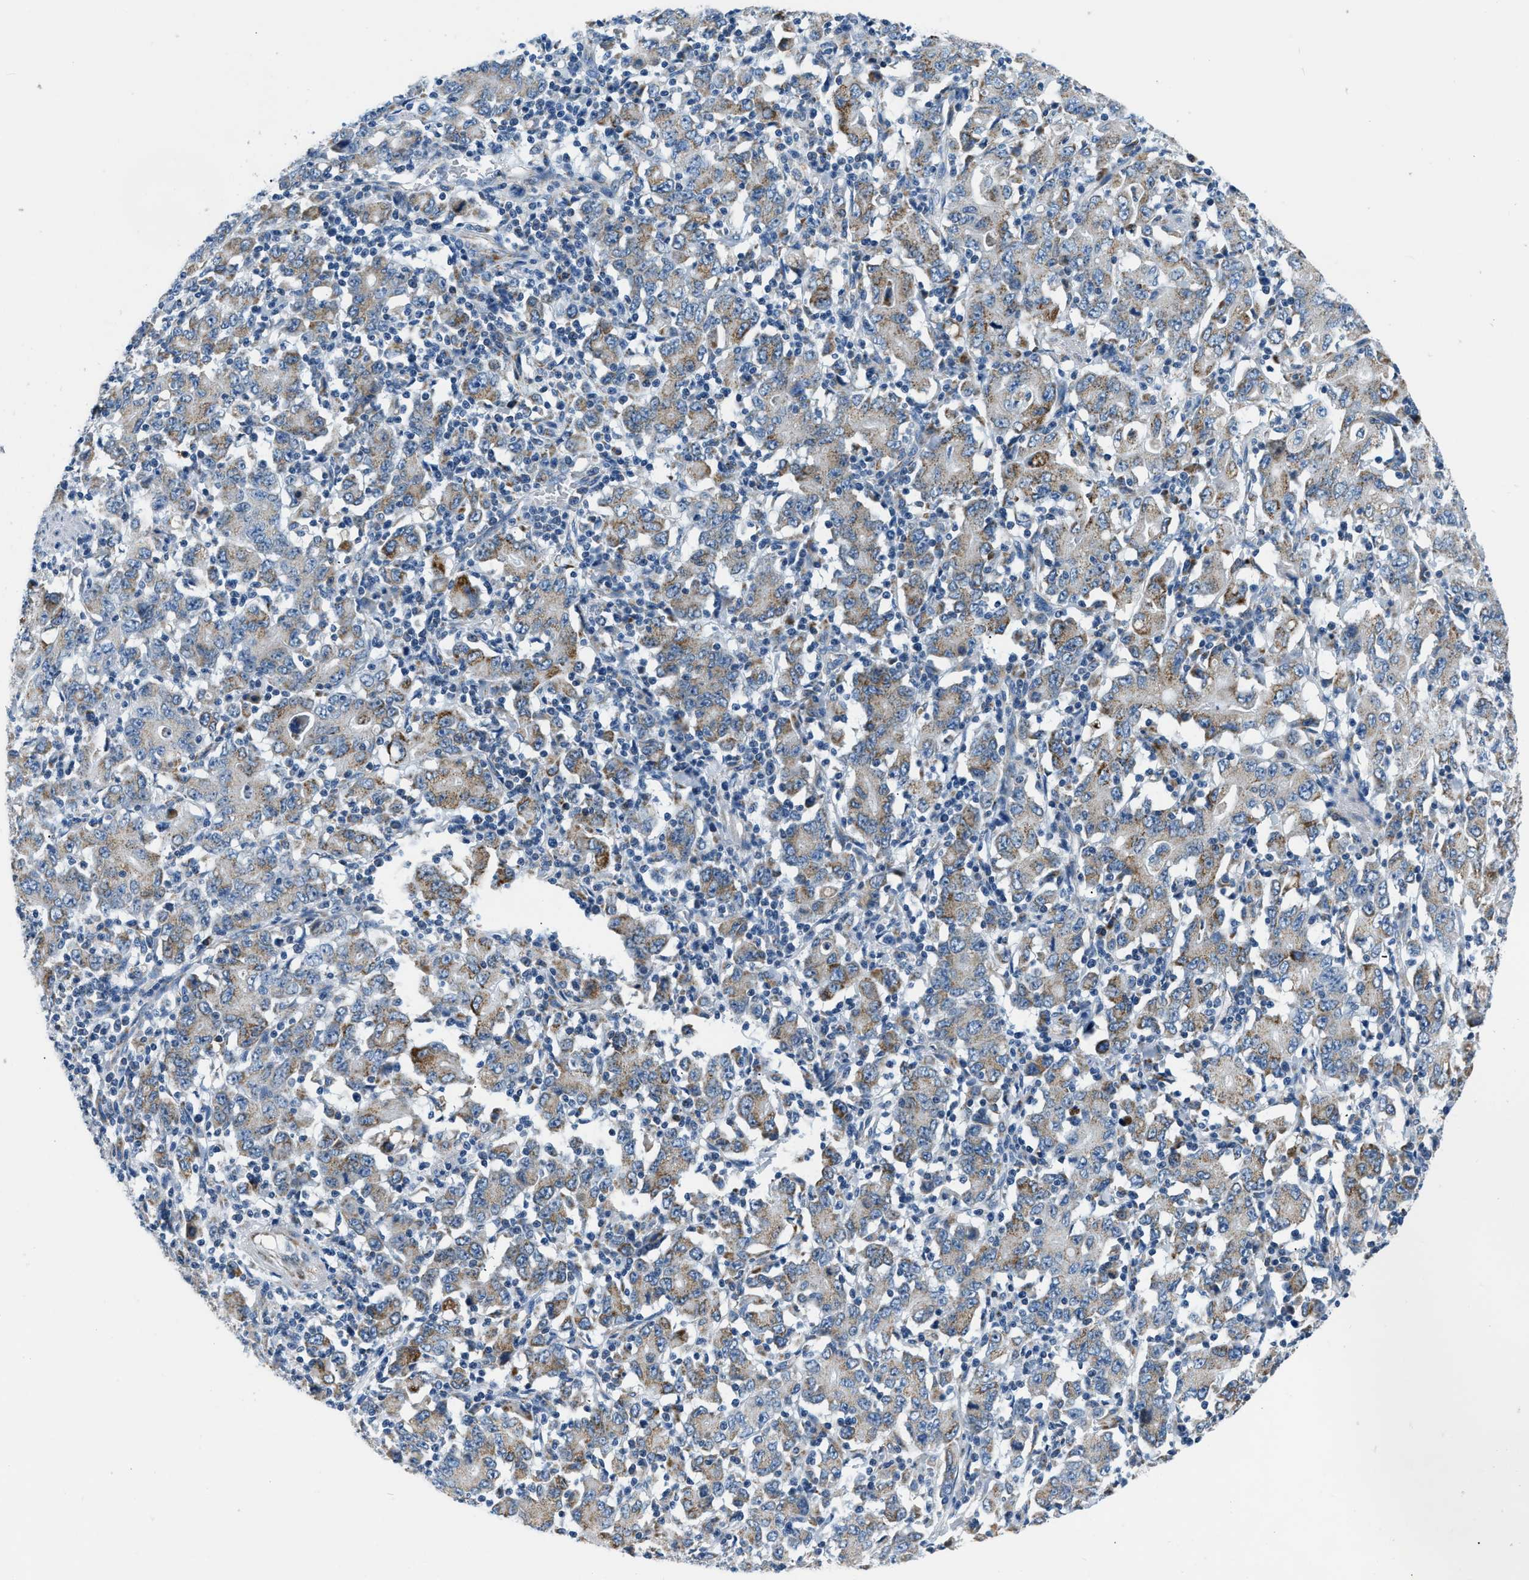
{"staining": {"intensity": "weak", "quantity": ">75%", "location": "cytoplasmic/membranous"}, "tissue": "stomach cancer", "cell_type": "Tumor cells", "image_type": "cancer", "snomed": [{"axis": "morphology", "description": "Adenocarcinoma, NOS"}, {"axis": "topography", "description": "Stomach, upper"}], "caption": "Immunohistochemical staining of human stomach adenocarcinoma displays low levels of weak cytoplasmic/membranous protein positivity in about >75% of tumor cells.", "gene": "ACADVL", "patient": {"sex": "male", "age": 69}}